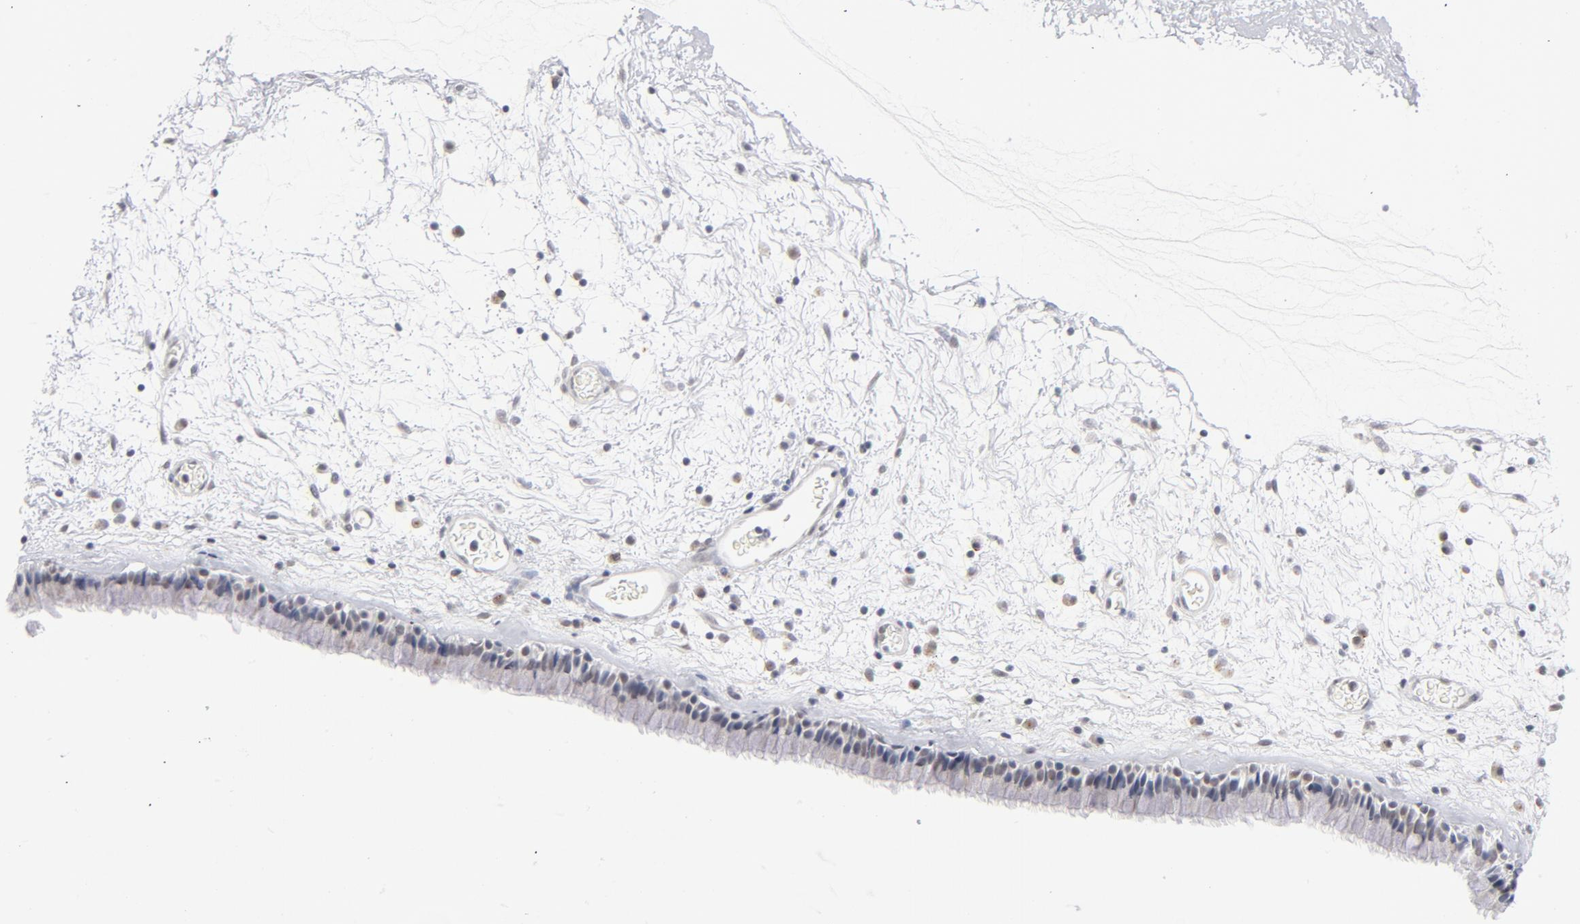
{"staining": {"intensity": "weak", "quantity": "25%-75%", "location": "nuclear"}, "tissue": "nasopharynx", "cell_type": "Respiratory epithelial cells", "image_type": "normal", "snomed": [{"axis": "morphology", "description": "Normal tissue, NOS"}, {"axis": "morphology", "description": "Inflammation, NOS"}, {"axis": "topography", "description": "Nasopharynx"}], "caption": "The micrograph displays a brown stain indicating the presence of a protein in the nuclear of respiratory epithelial cells in nasopharynx.", "gene": "BAP1", "patient": {"sex": "male", "age": 48}}